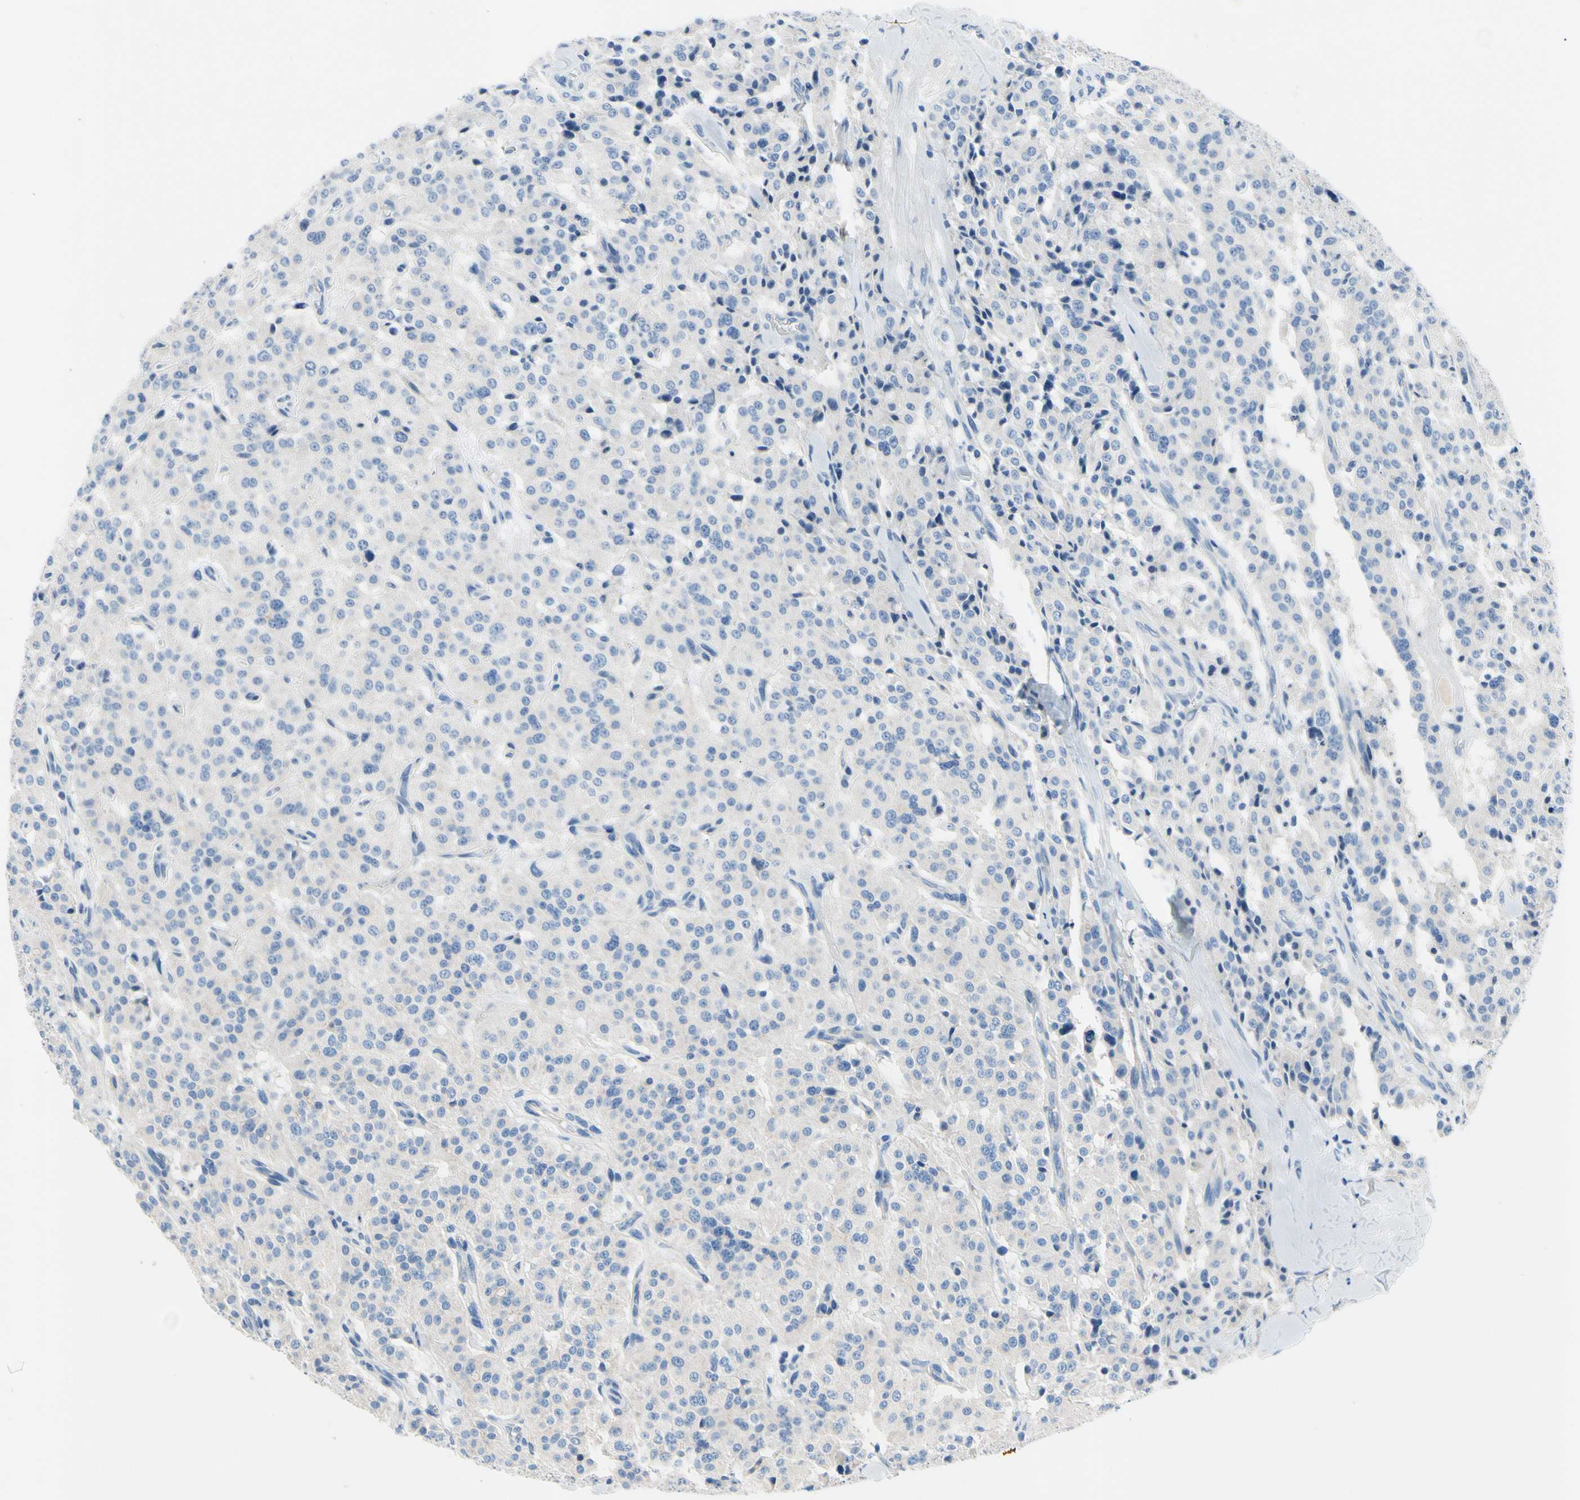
{"staining": {"intensity": "negative", "quantity": "none", "location": "none"}, "tissue": "carcinoid", "cell_type": "Tumor cells", "image_type": "cancer", "snomed": [{"axis": "morphology", "description": "Carcinoid, malignant, NOS"}, {"axis": "topography", "description": "Lung"}], "caption": "Carcinoid (malignant) was stained to show a protein in brown. There is no significant expression in tumor cells.", "gene": "CA14", "patient": {"sex": "male", "age": 30}}